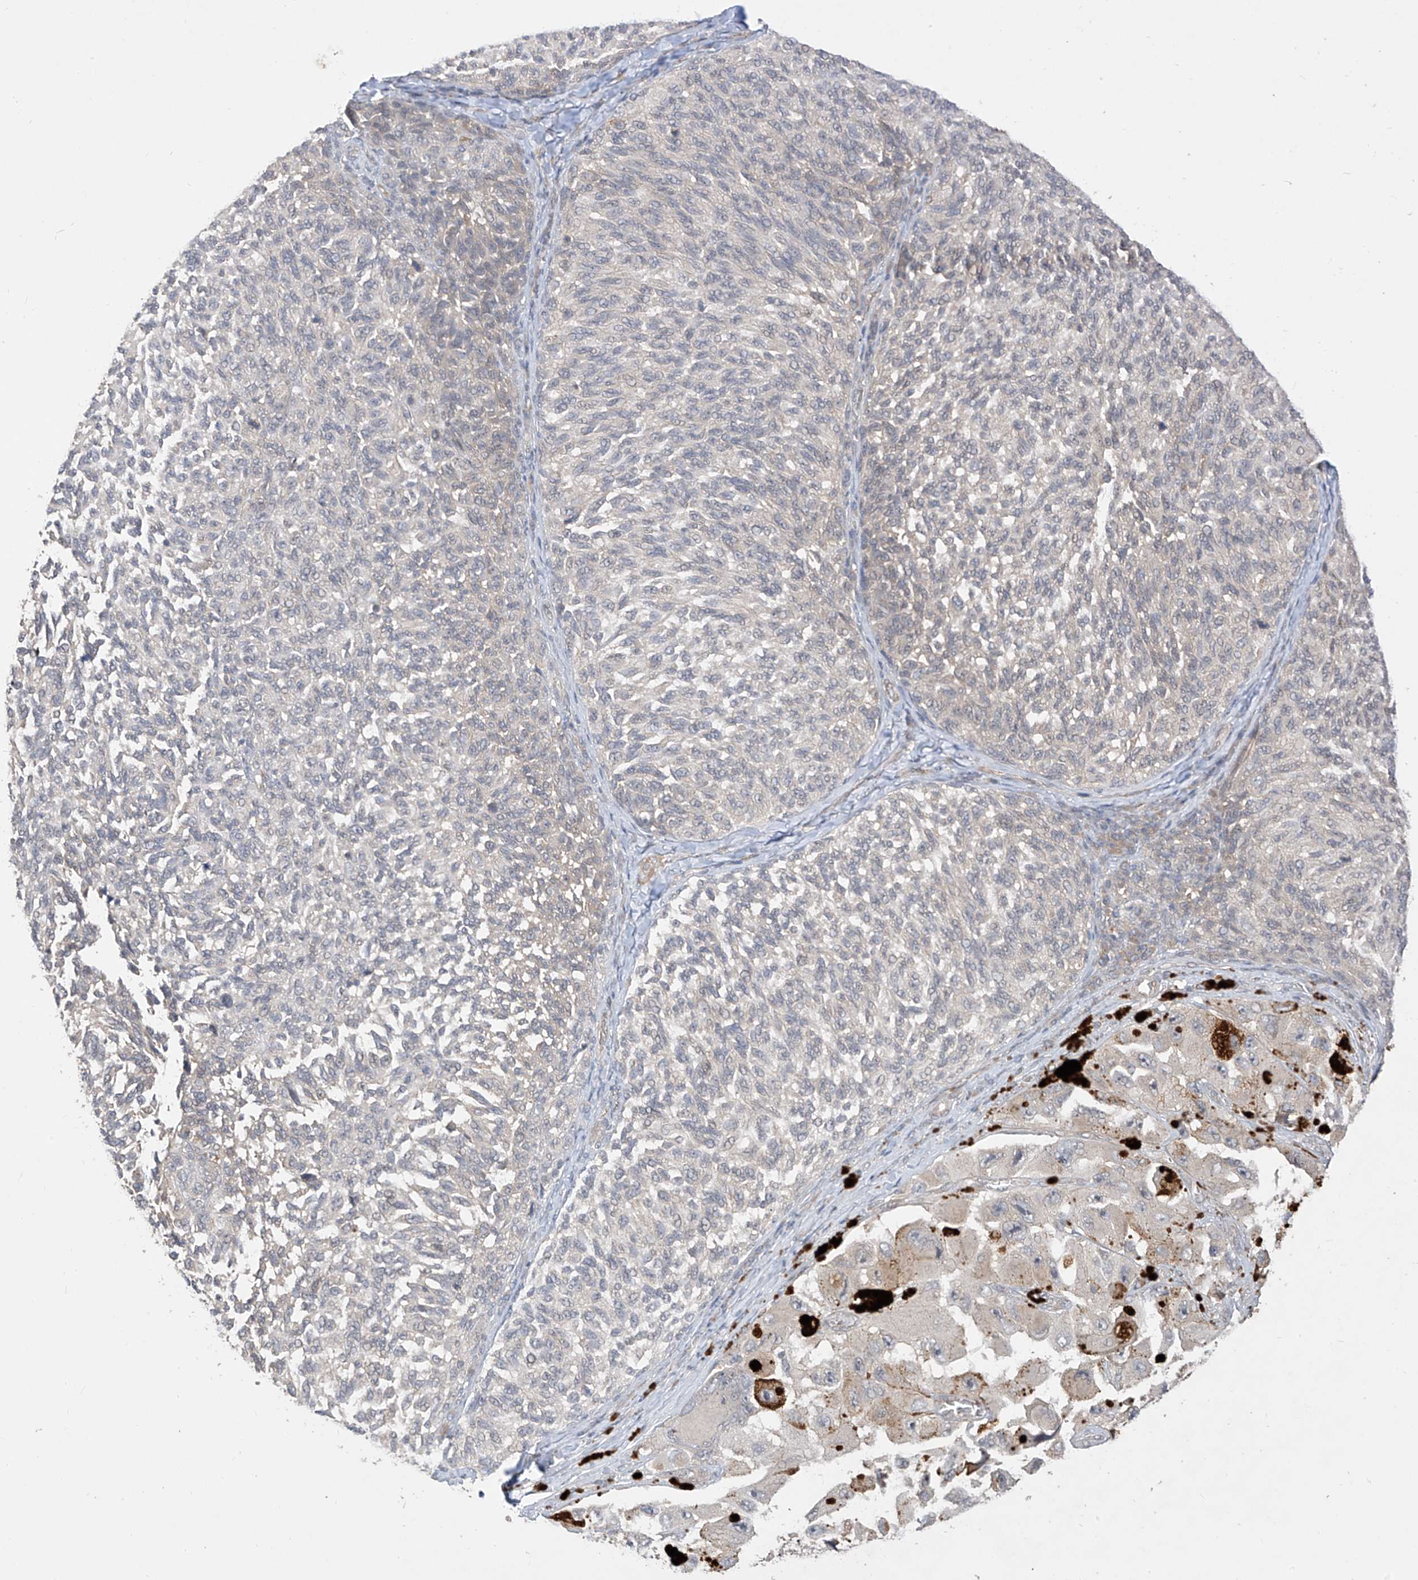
{"staining": {"intensity": "negative", "quantity": "none", "location": "none"}, "tissue": "melanoma", "cell_type": "Tumor cells", "image_type": "cancer", "snomed": [{"axis": "morphology", "description": "Malignant melanoma, NOS"}, {"axis": "topography", "description": "Skin"}], "caption": "This is an immunohistochemistry (IHC) photomicrograph of human melanoma. There is no staining in tumor cells.", "gene": "MRTFA", "patient": {"sex": "female", "age": 73}}